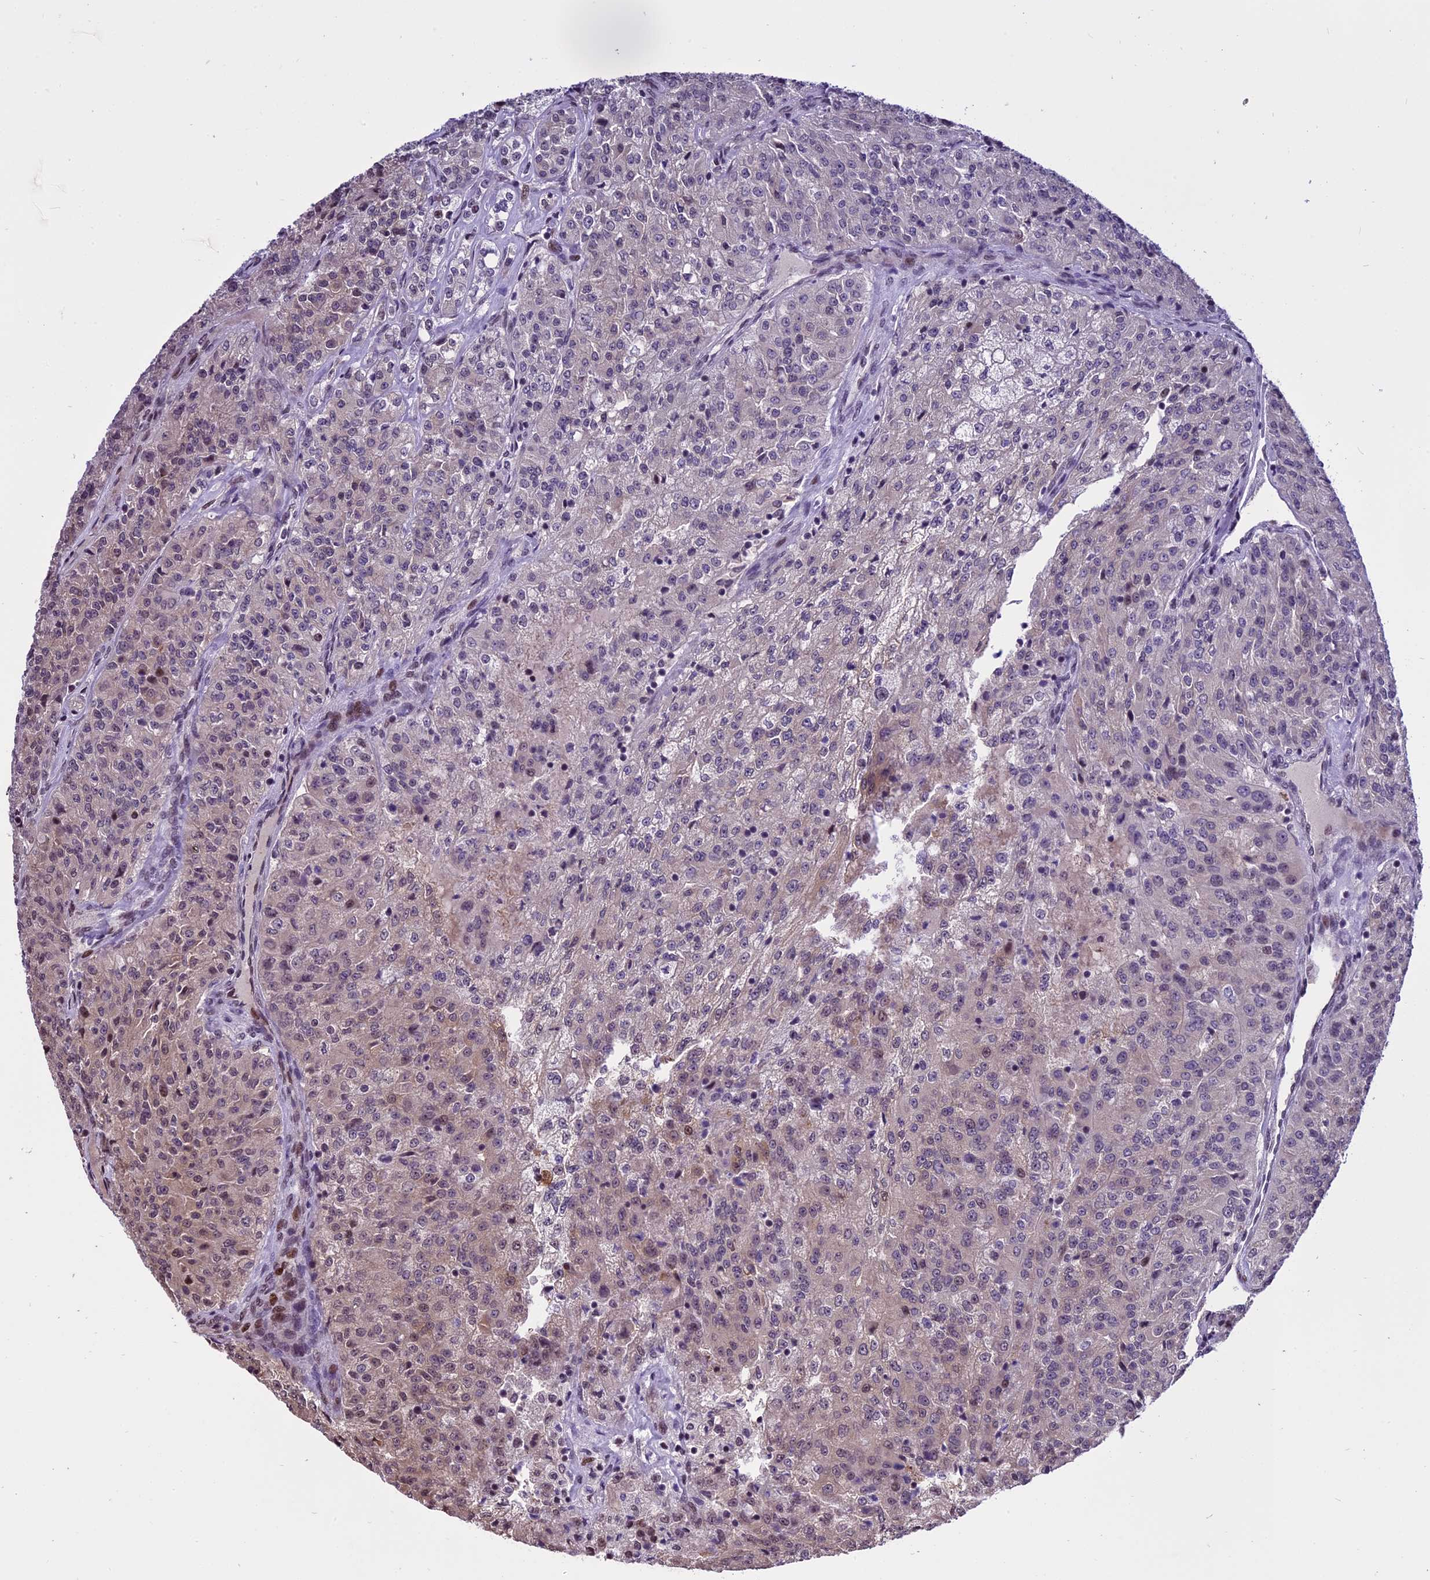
{"staining": {"intensity": "weak", "quantity": "25%-75%", "location": "cytoplasmic/membranous,nuclear"}, "tissue": "renal cancer", "cell_type": "Tumor cells", "image_type": "cancer", "snomed": [{"axis": "morphology", "description": "Adenocarcinoma, NOS"}, {"axis": "topography", "description": "Kidney"}], "caption": "IHC (DAB) staining of renal cancer displays weak cytoplasmic/membranous and nuclear protein expression in about 25%-75% of tumor cells.", "gene": "POLR3E", "patient": {"sex": "female", "age": 63}}